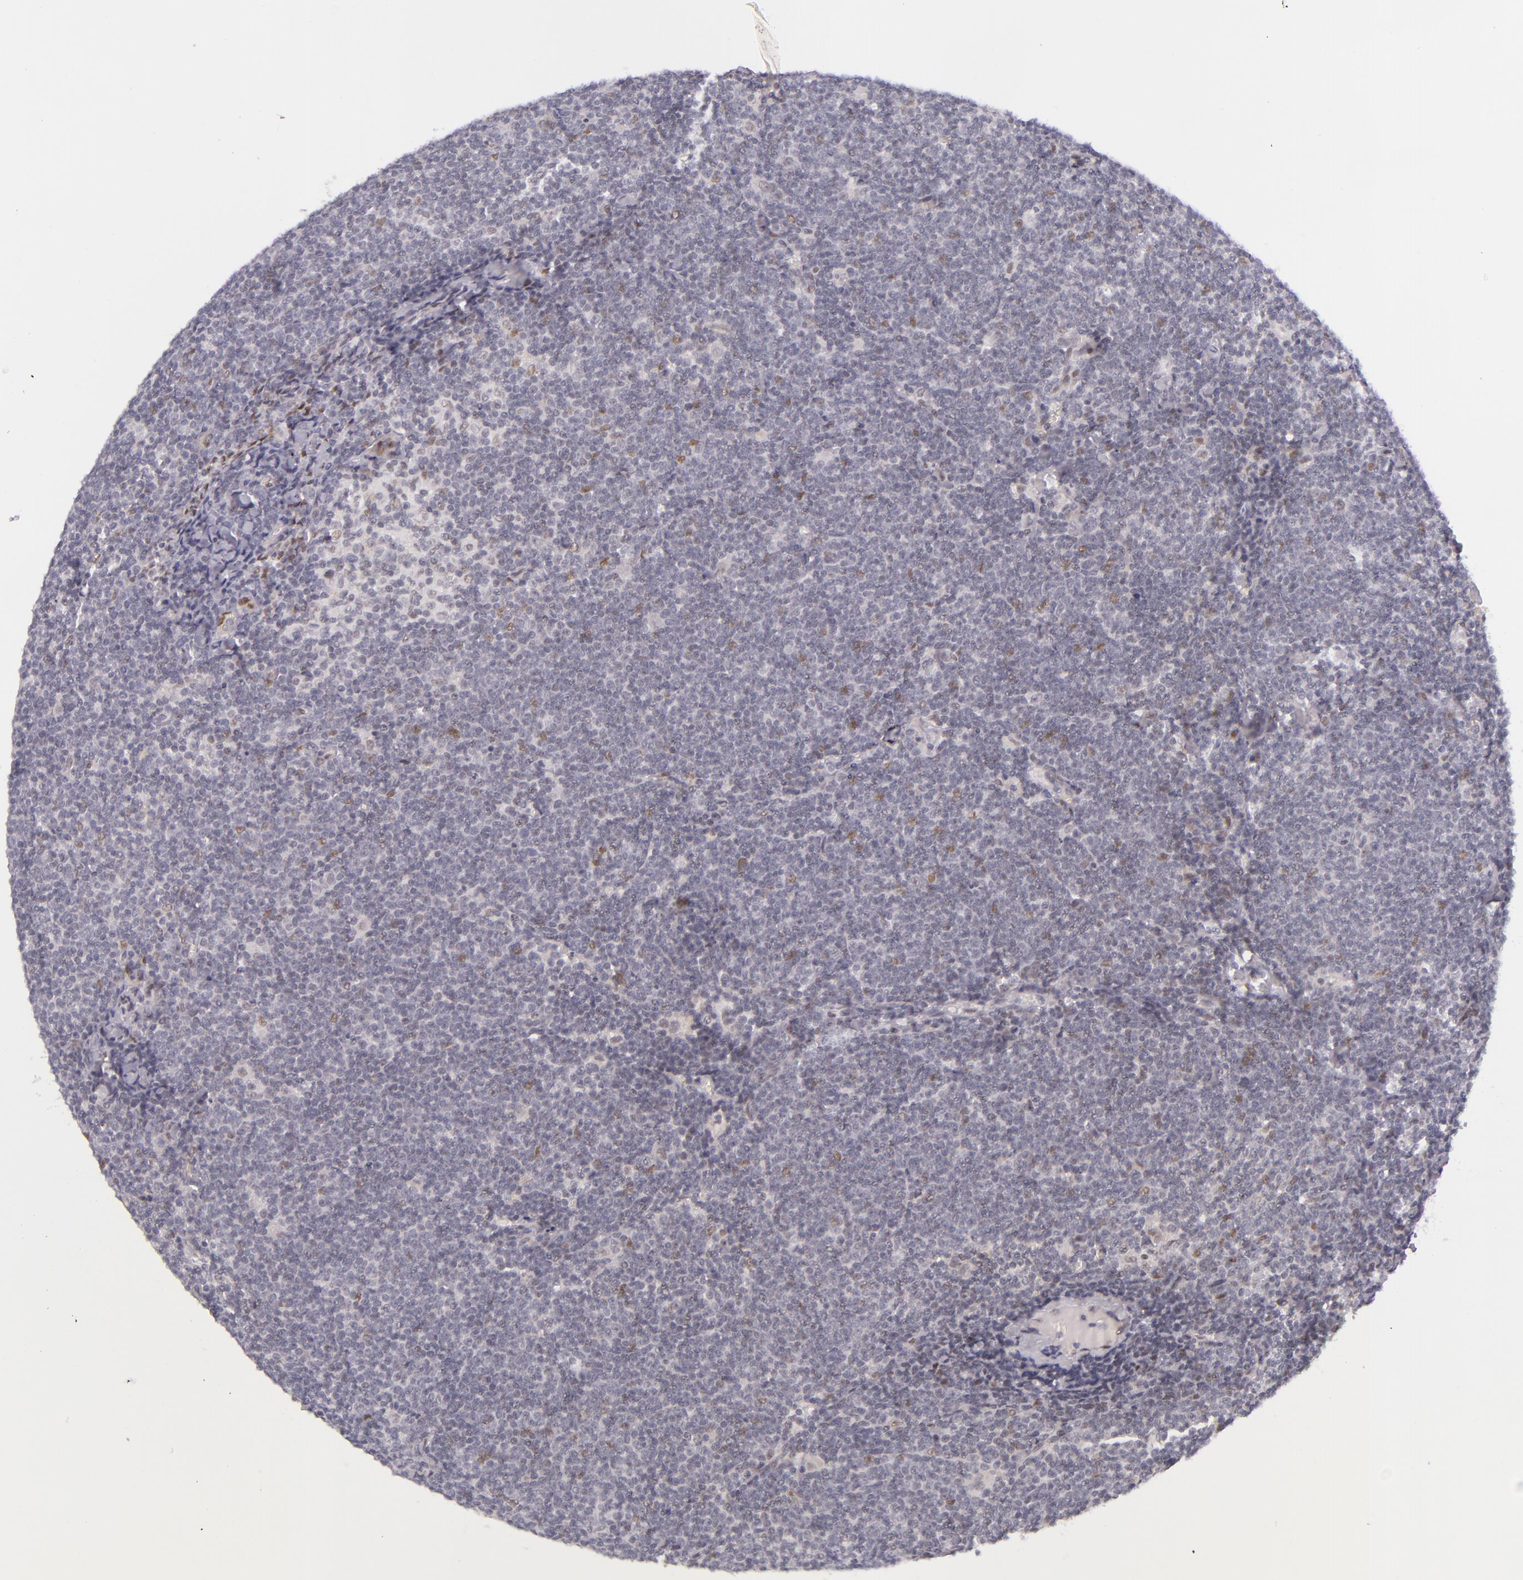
{"staining": {"intensity": "moderate", "quantity": "<25%", "location": "nuclear"}, "tissue": "lymphoma", "cell_type": "Tumor cells", "image_type": "cancer", "snomed": [{"axis": "morphology", "description": "Malignant lymphoma, non-Hodgkin's type, Low grade"}, {"axis": "topography", "description": "Lymph node"}], "caption": "Immunohistochemical staining of low-grade malignant lymphoma, non-Hodgkin's type reveals low levels of moderate nuclear protein expression in about <25% of tumor cells. (DAB (3,3'-diaminobenzidine) IHC with brightfield microscopy, high magnification).", "gene": "BCL3", "patient": {"sex": "male", "age": 65}}